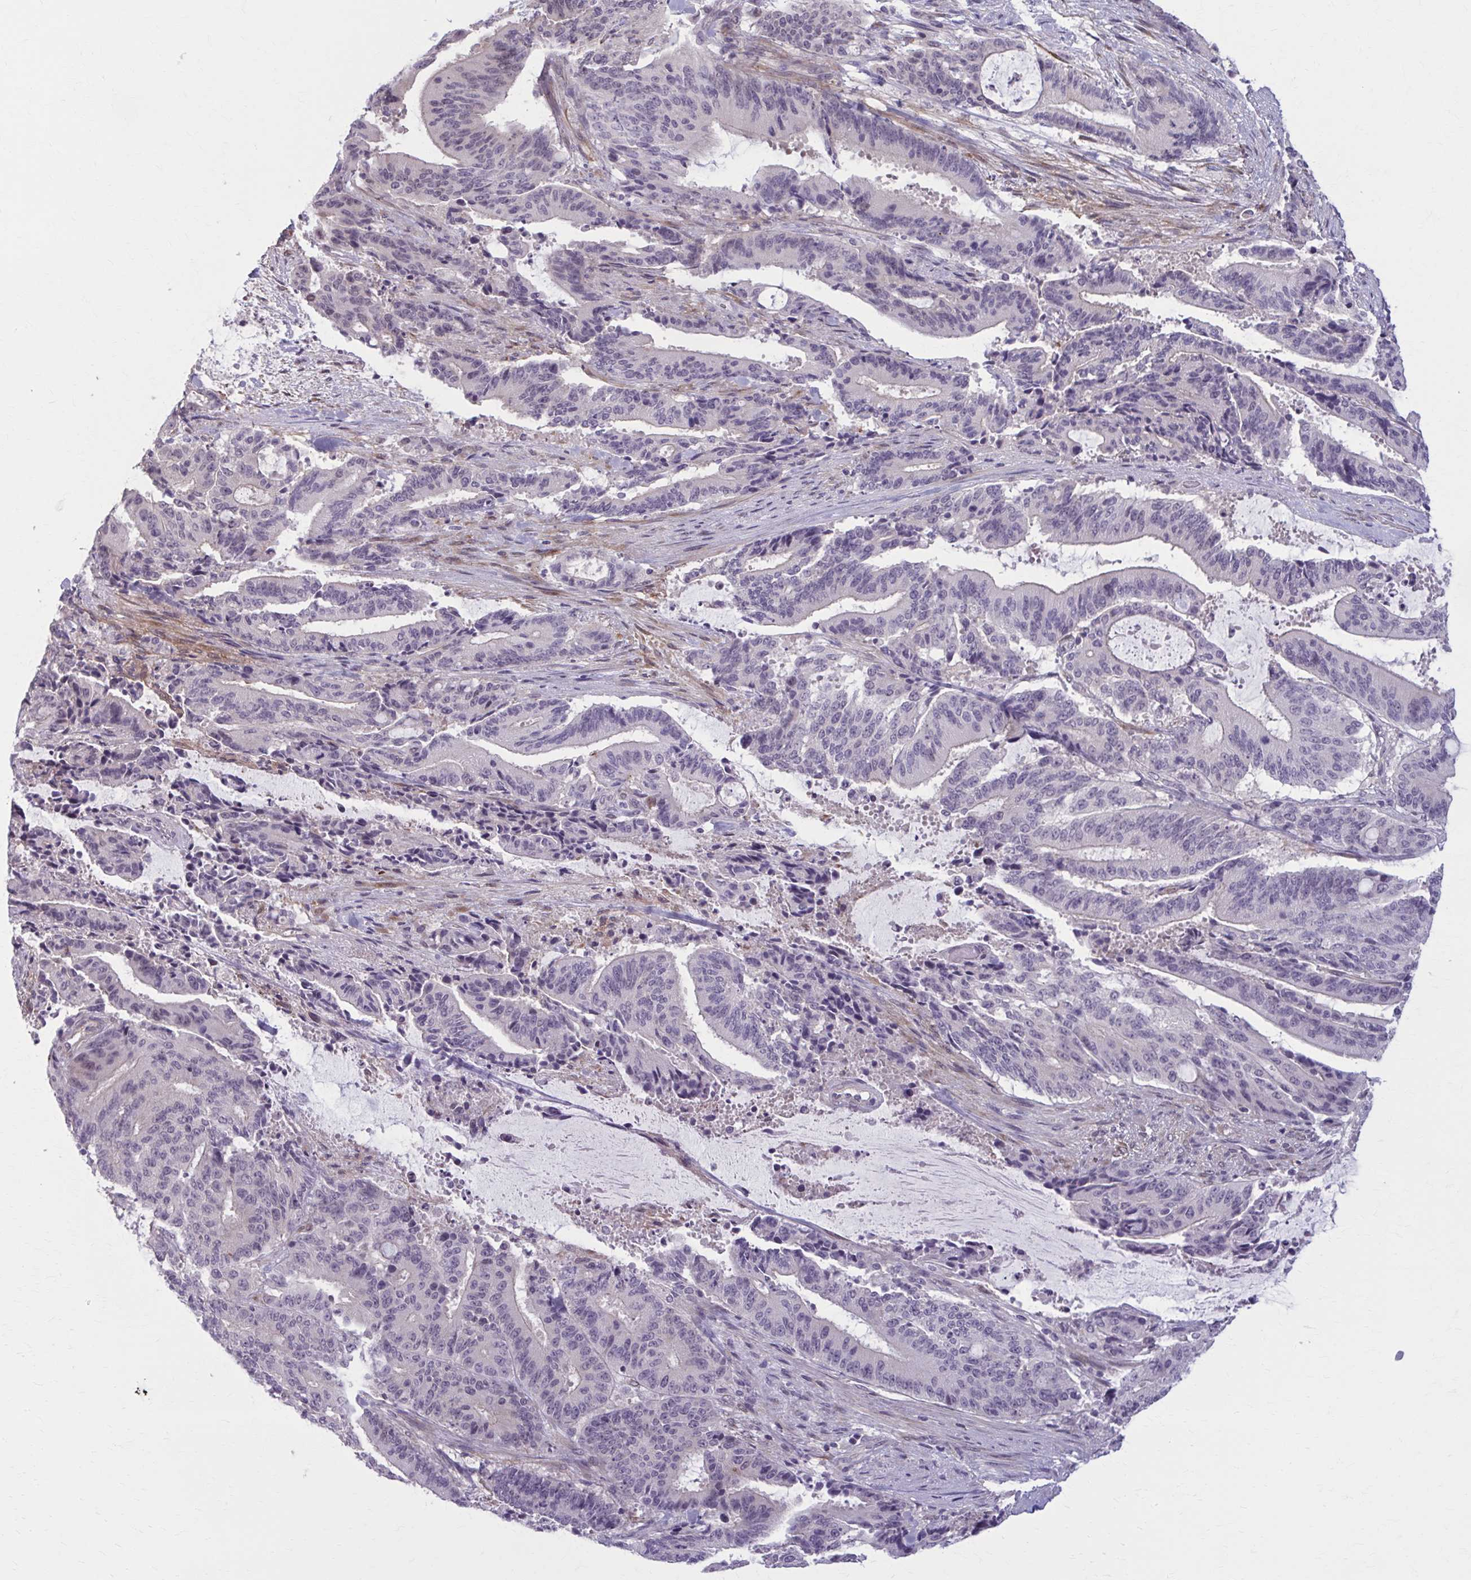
{"staining": {"intensity": "negative", "quantity": "none", "location": "none"}, "tissue": "liver cancer", "cell_type": "Tumor cells", "image_type": "cancer", "snomed": [{"axis": "morphology", "description": "Normal tissue, NOS"}, {"axis": "morphology", "description": "Cholangiocarcinoma"}, {"axis": "topography", "description": "Liver"}, {"axis": "topography", "description": "Peripheral nerve tissue"}], "caption": "Cholangiocarcinoma (liver) stained for a protein using immunohistochemistry demonstrates no staining tumor cells.", "gene": "NUMBL", "patient": {"sex": "female", "age": 73}}